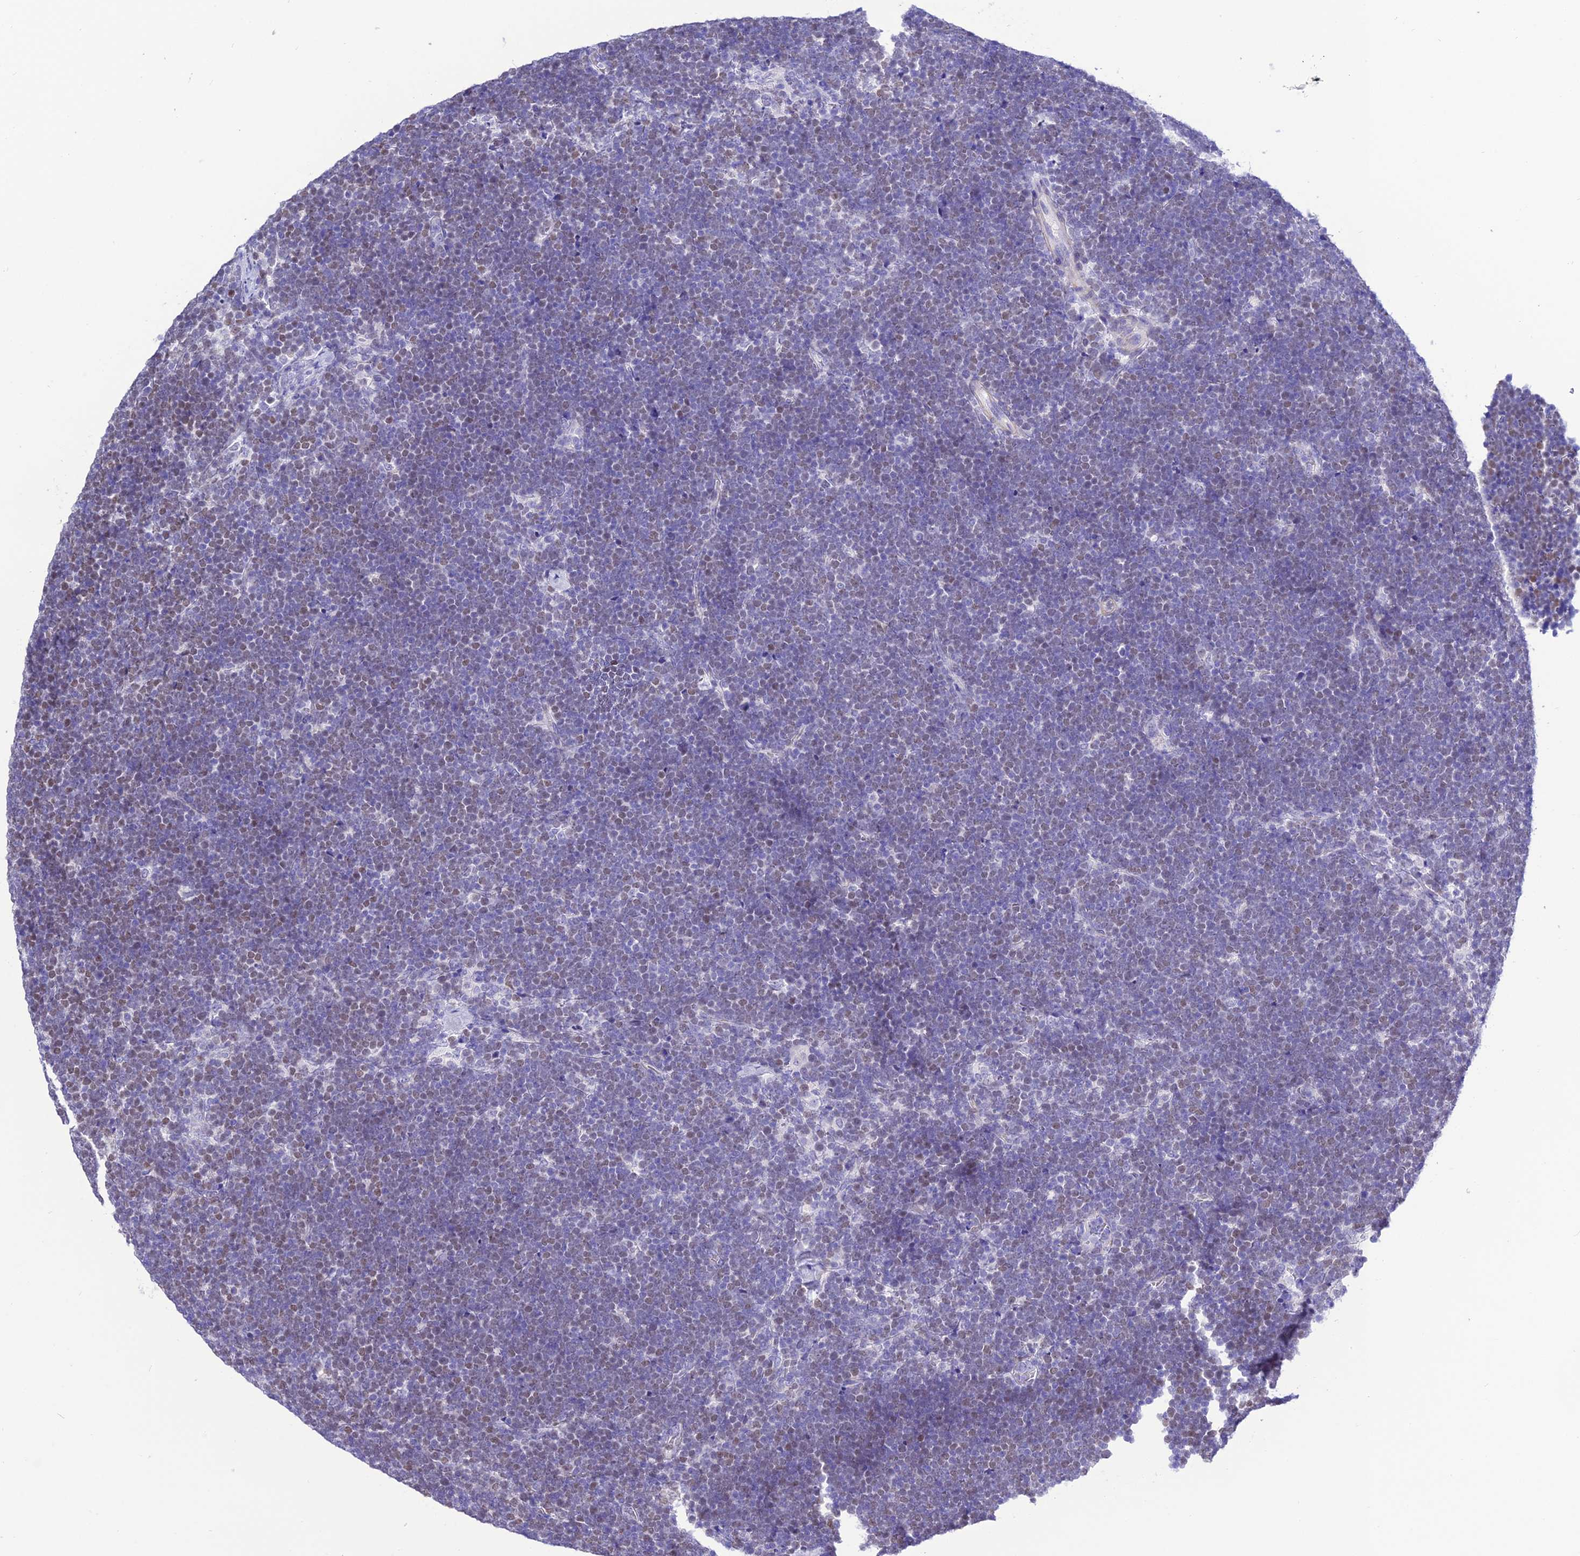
{"staining": {"intensity": "weak", "quantity": "25%-75%", "location": "nuclear"}, "tissue": "lymphoma", "cell_type": "Tumor cells", "image_type": "cancer", "snomed": [{"axis": "morphology", "description": "Malignant lymphoma, non-Hodgkin's type, High grade"}, {"axis": "topography", "description": "Lymph node"}], "caption": "A photomicrograph of high-grade malignant lymphoma, non-Hodgkin's type stained for a protein exhibits weak nuclear brown staining in tumor cells. The staining is performed using DAB (3,3'-diaminobenzidine) brown chromogen to label protein expression. The nuclei are counter-stained blue using hematoxylin.", "gene": "DEFB107A", "patient": {"sex": "male", "age": 13}}